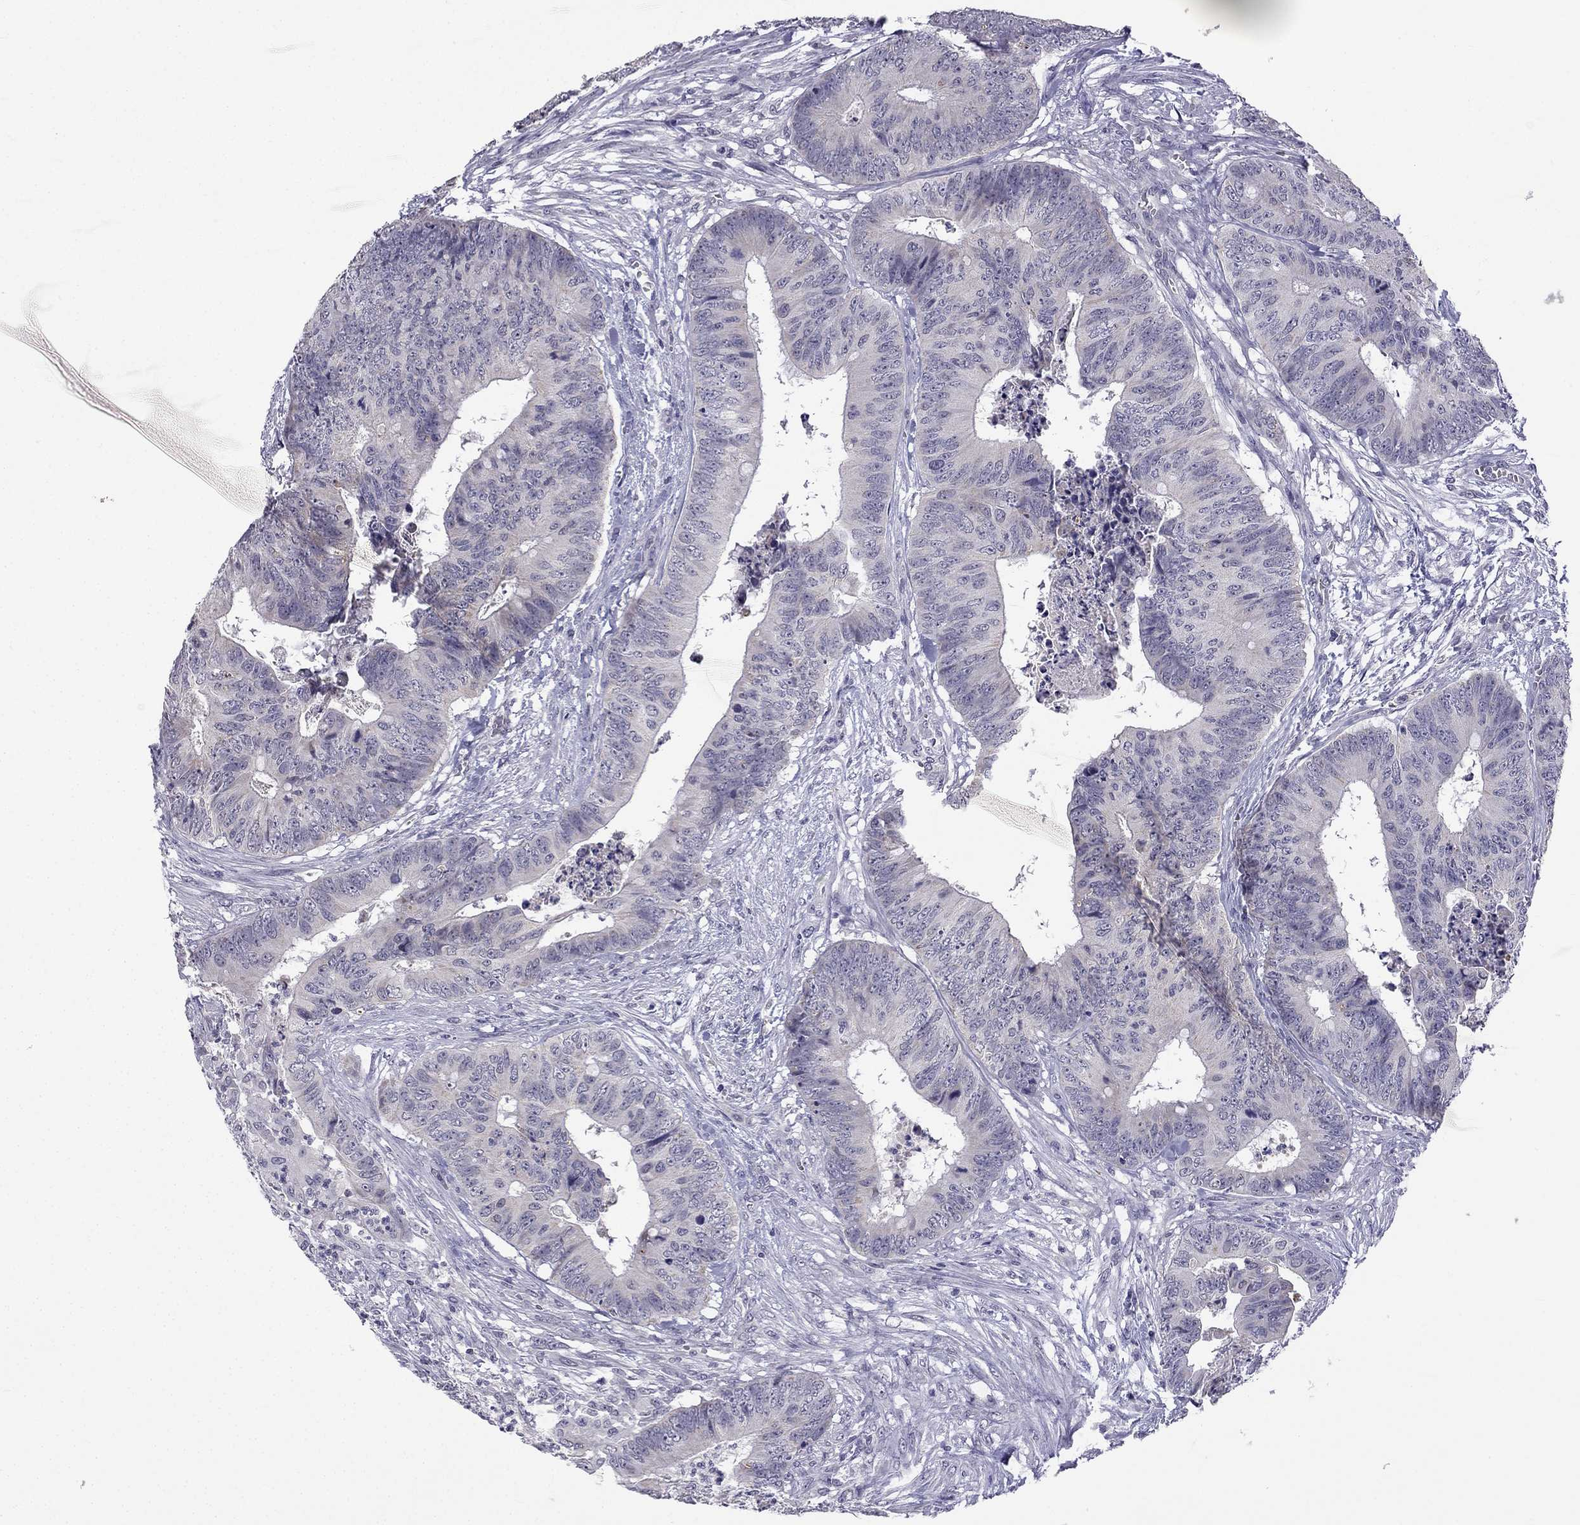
{"staining": {"intensity": "negative", "quantity": "none", "location": "none"}, "tissue": "colorectal cancer", "cell_type": "Tumor cells", "image_type": "cancer", "snomed": [{"axis": "morphology", "description": "Adenocarcinoma, NOS"}, {"axis": "topography", "description": "Colon"}], "caption": "Immunohistochemistry (IHC) micrograph of neoplastic tissue: colorectal cancer stained with DAB (3,3'-diaminobenzidine) shows no significant protein positivity in tumor cells. Brightfield microscopy of immunohistochemistry stained with DAB (brown) and hematoxylin (blue), captured at high magnification.", "gene": "C5orf49", "patient": {"sex": "male", "age": 84}}